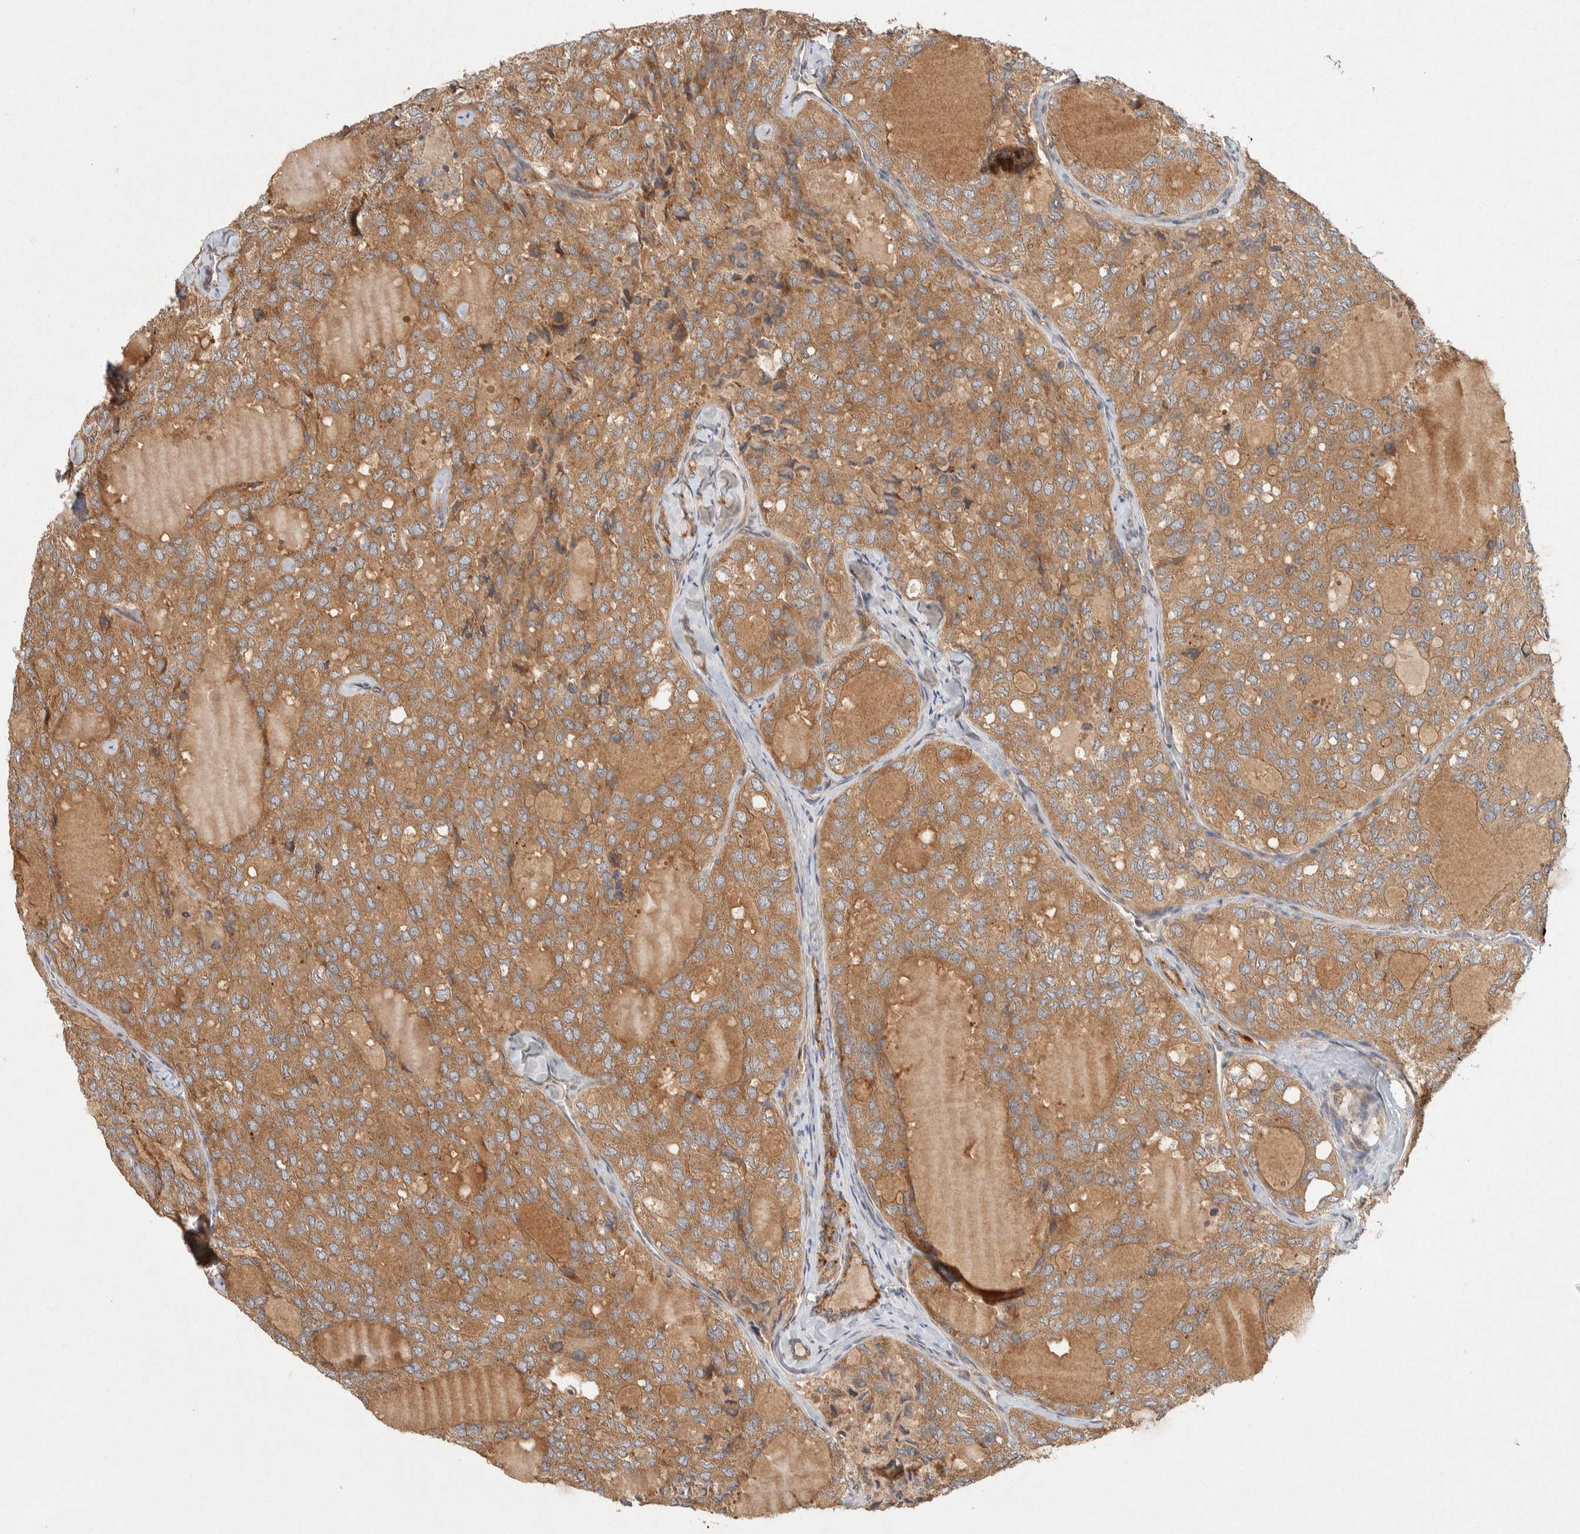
{"staining": {"intensity": "moderate", "quantity": ">75%", "location": "cytoplasmic/membranous"}, "tissue": "thyroid cancer", "cell_type": "Tumor cells", "image_type": "cancer", "snomed": [{"axis": "morphology", "description": "Follicular adenoma carcinoma, NOS"}, {"axis": "topography", "description": "Thyroid gland"}], "caption": "Protein positivity by immunohistochemistry displays moderate cytoplasmic/membranous positivity in approximately >75% of tumor cells in thyroid follicular adenoma carcinoma.", "gene": "PXK", "patient": {"sex": "male", "age": 75}}